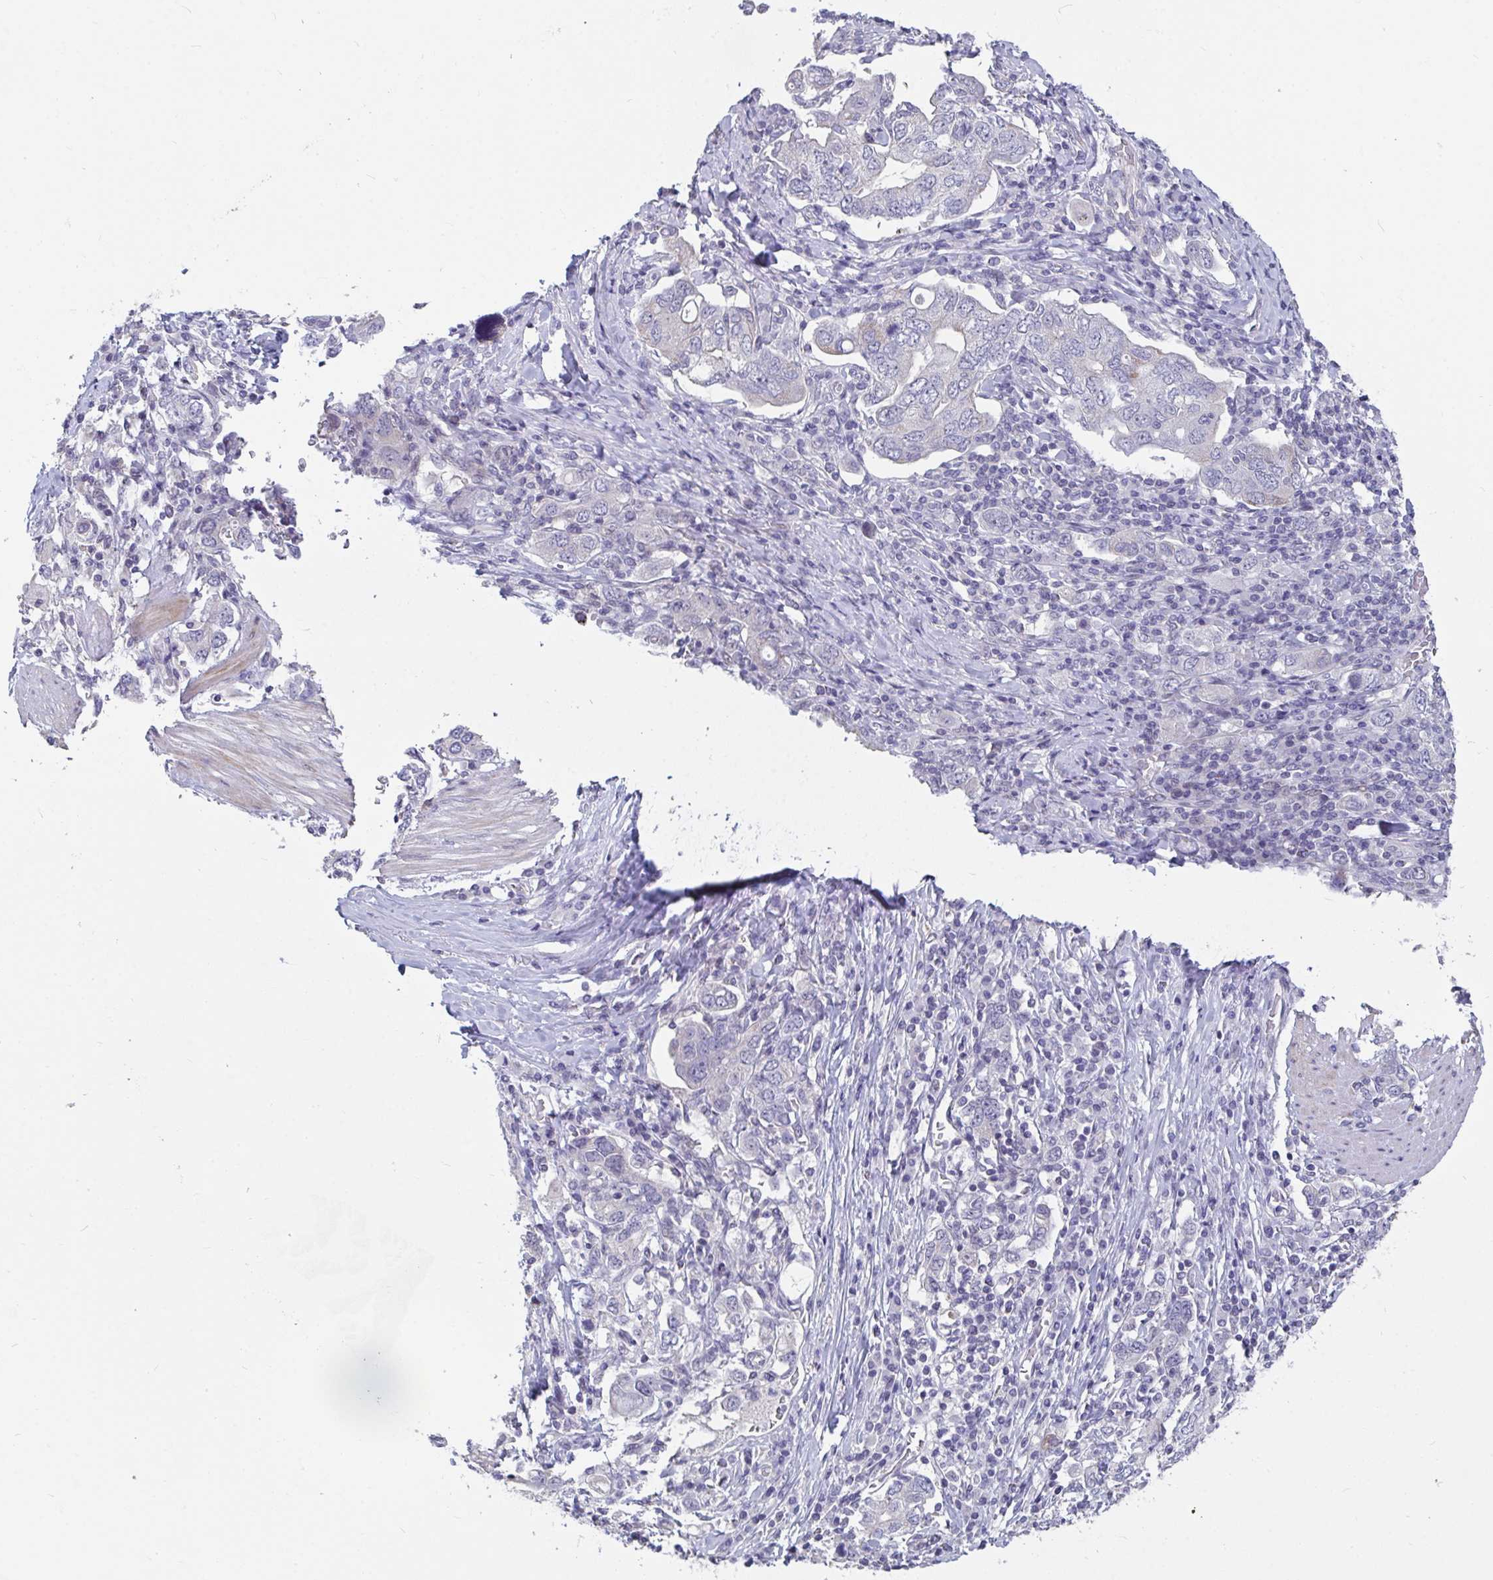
{"staining": {"intensity": "negative", "quantity": "none", "location": "none"}, "tissue": "stomach cancer", "cell_type": "Tumor cells", "image_type": "cancer", "snomed": [{"axis": "morphology", "description": "Adenocarcinoma, NOS"}, {"axis": "topography", "description": "Stomach, upper"}, {"axis": "topography", "description": "Stomach"}], "caption": "IHC micrograph of stomach cancer (adenocarcinoma) stained for a protein (brown), which demonstrates no expression in tumor cells. (IHC, brightfield microscopy, high magnification).", "gene": "FAM156B", "patient": {"sex": "male", "age": 62}}